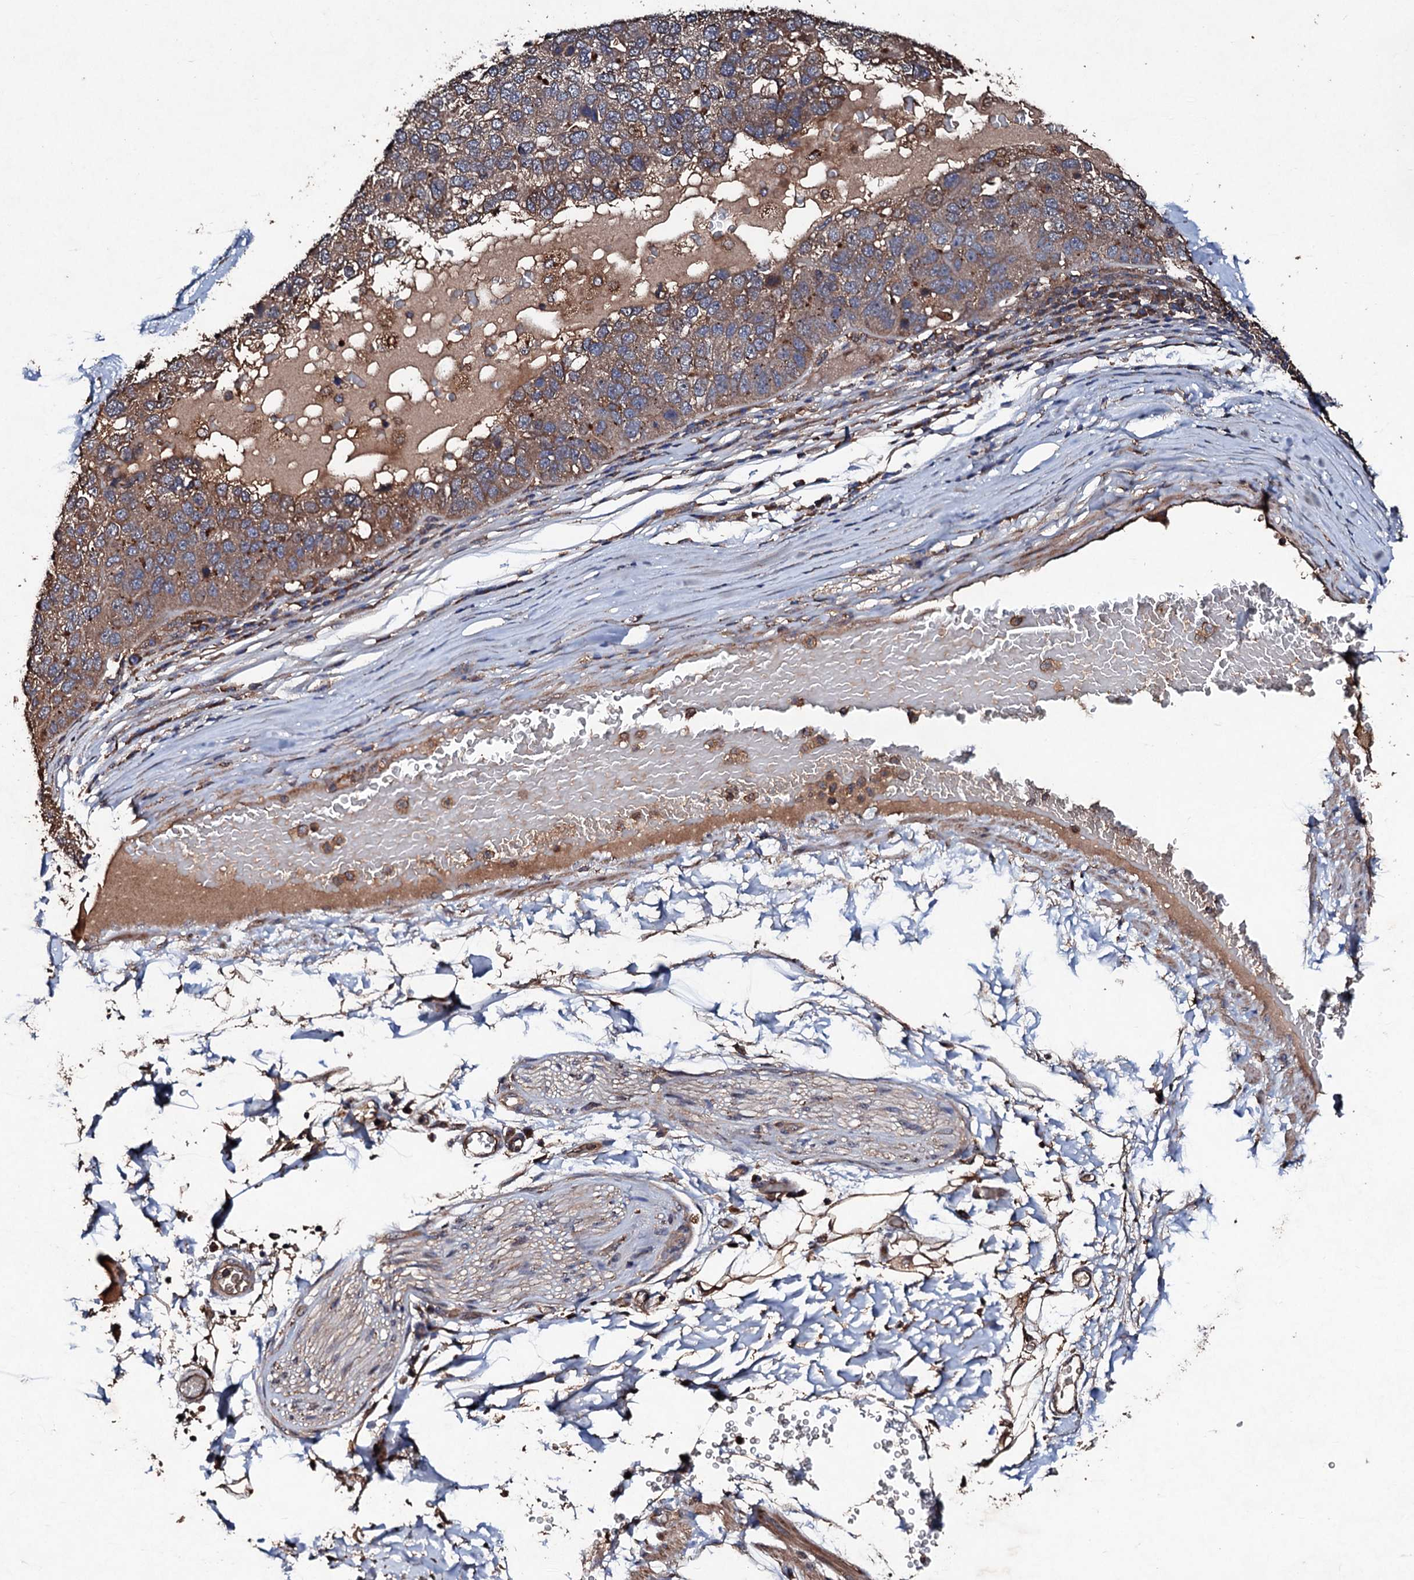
{"staining": {"intensity": "moderate", "quantity": ">75%", "location": "cytoplasmic/membranous"}, "tissue": "pancreatic cancer", "cell_type": "Tumor cells", "image_type": "cancer", "snomed": [{"axis": "morphology", "description": "Adenocarcinoma, NOS"}, {"axis": "topography", "description": "Pancreas"}], "caption": "An image of pancreatic cancer stained for a protein shows moderate cytoplasmic/membranous brown staining in tumor cells.", "gene": "KERA", "patient": {"sex": "female", "age": 61}}